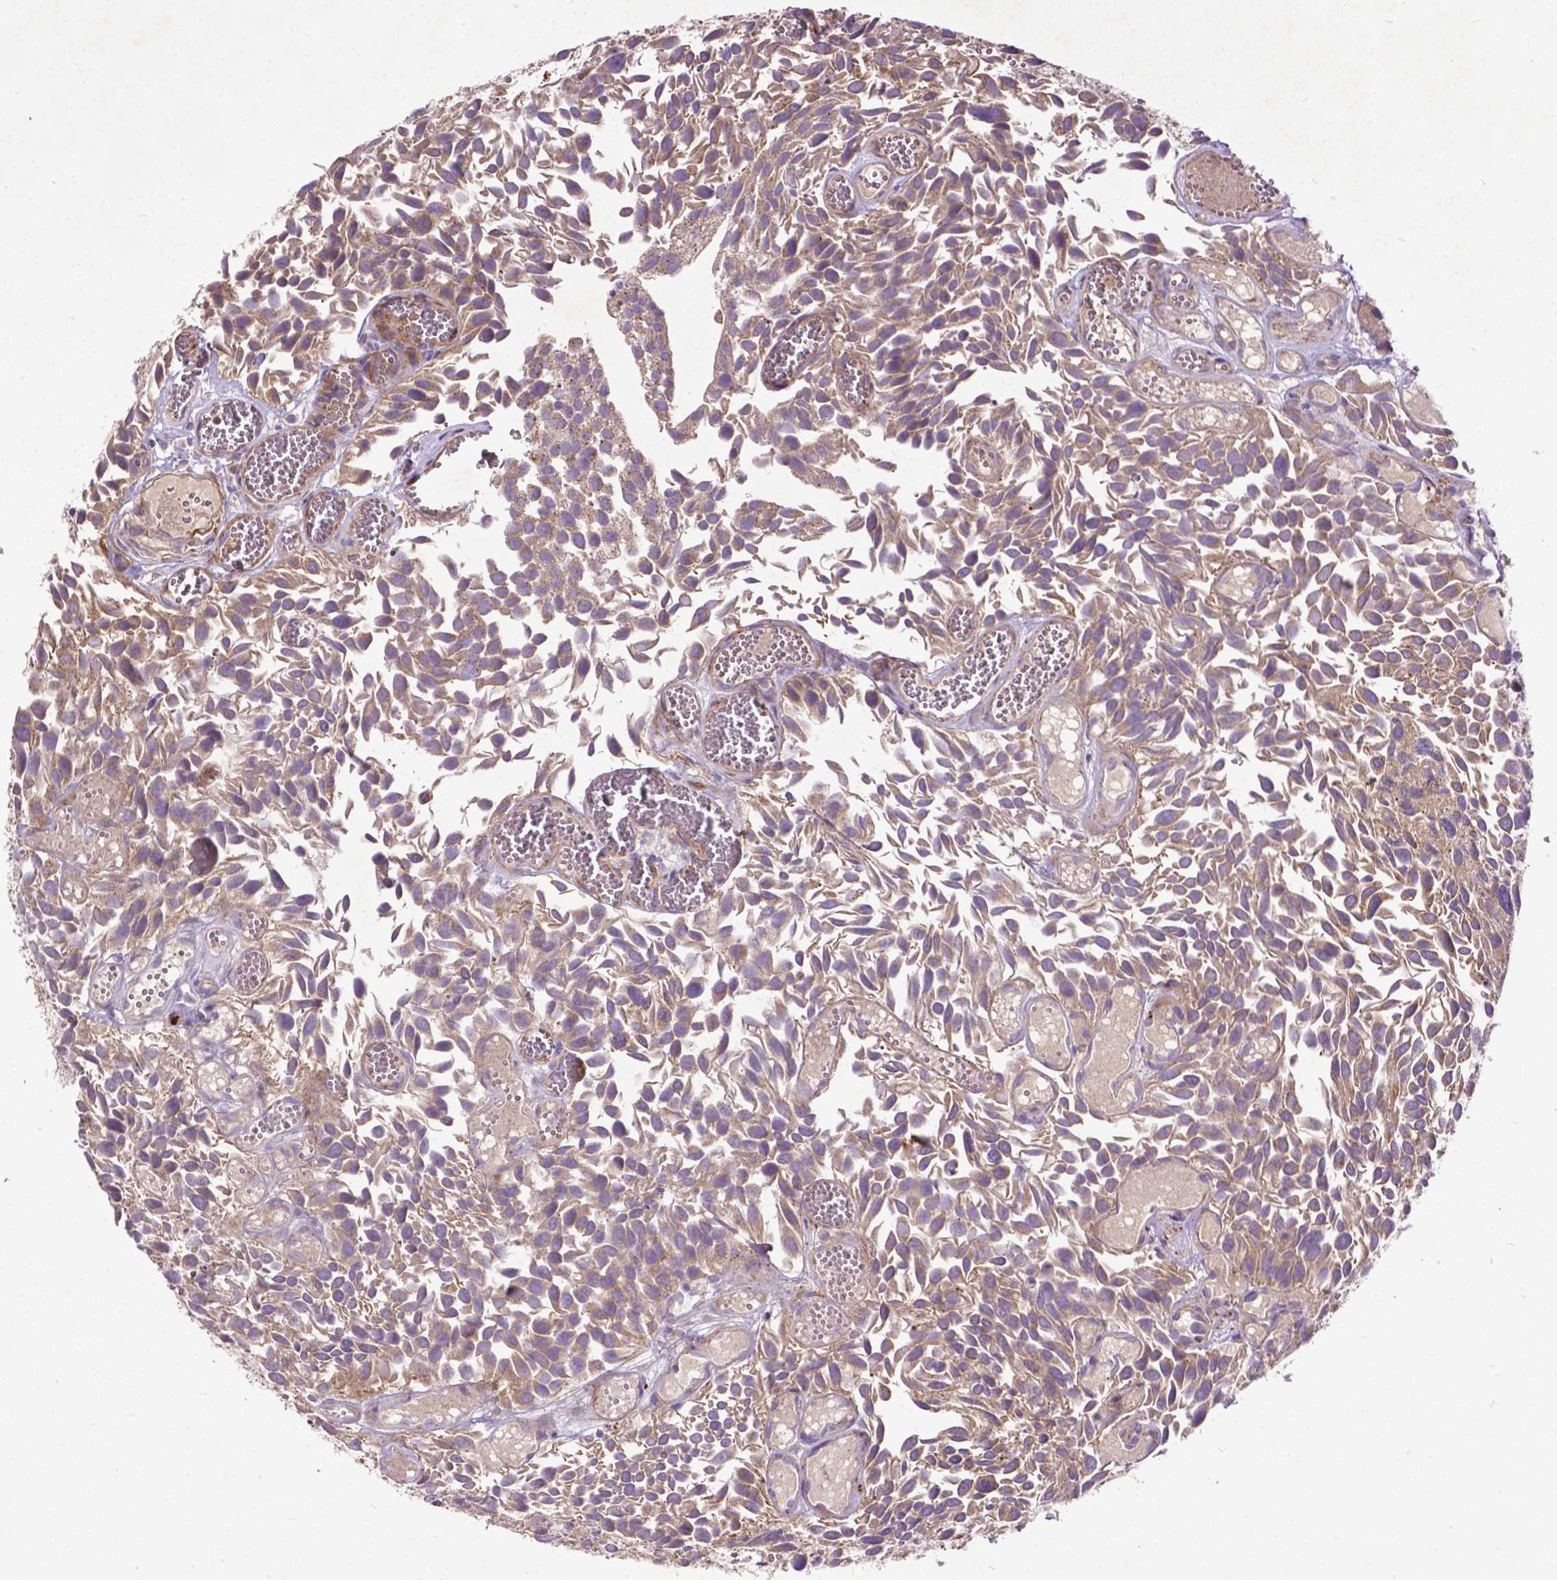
{"staining": {"intensity": "weak", "quantity": ">75%", "location": "cytoplasmic/membranous"}, "tissue": "urothelial cancer", "cell_type": "Tumor cells", "image_type": "cancer", "snomed": [{"axis": "morphology", "description": "Urothelial carcinoma, Low grade"}, {"axis": "topography", "description": "Urinary bladder"}], "caption": "IHC of urothelial cancer displays low levels of weak cytoplasmic/membranous staining in approximately >75% of tumor cells.", "gene": "PARP3", "patient": {"sex": "female", "age": 69}}